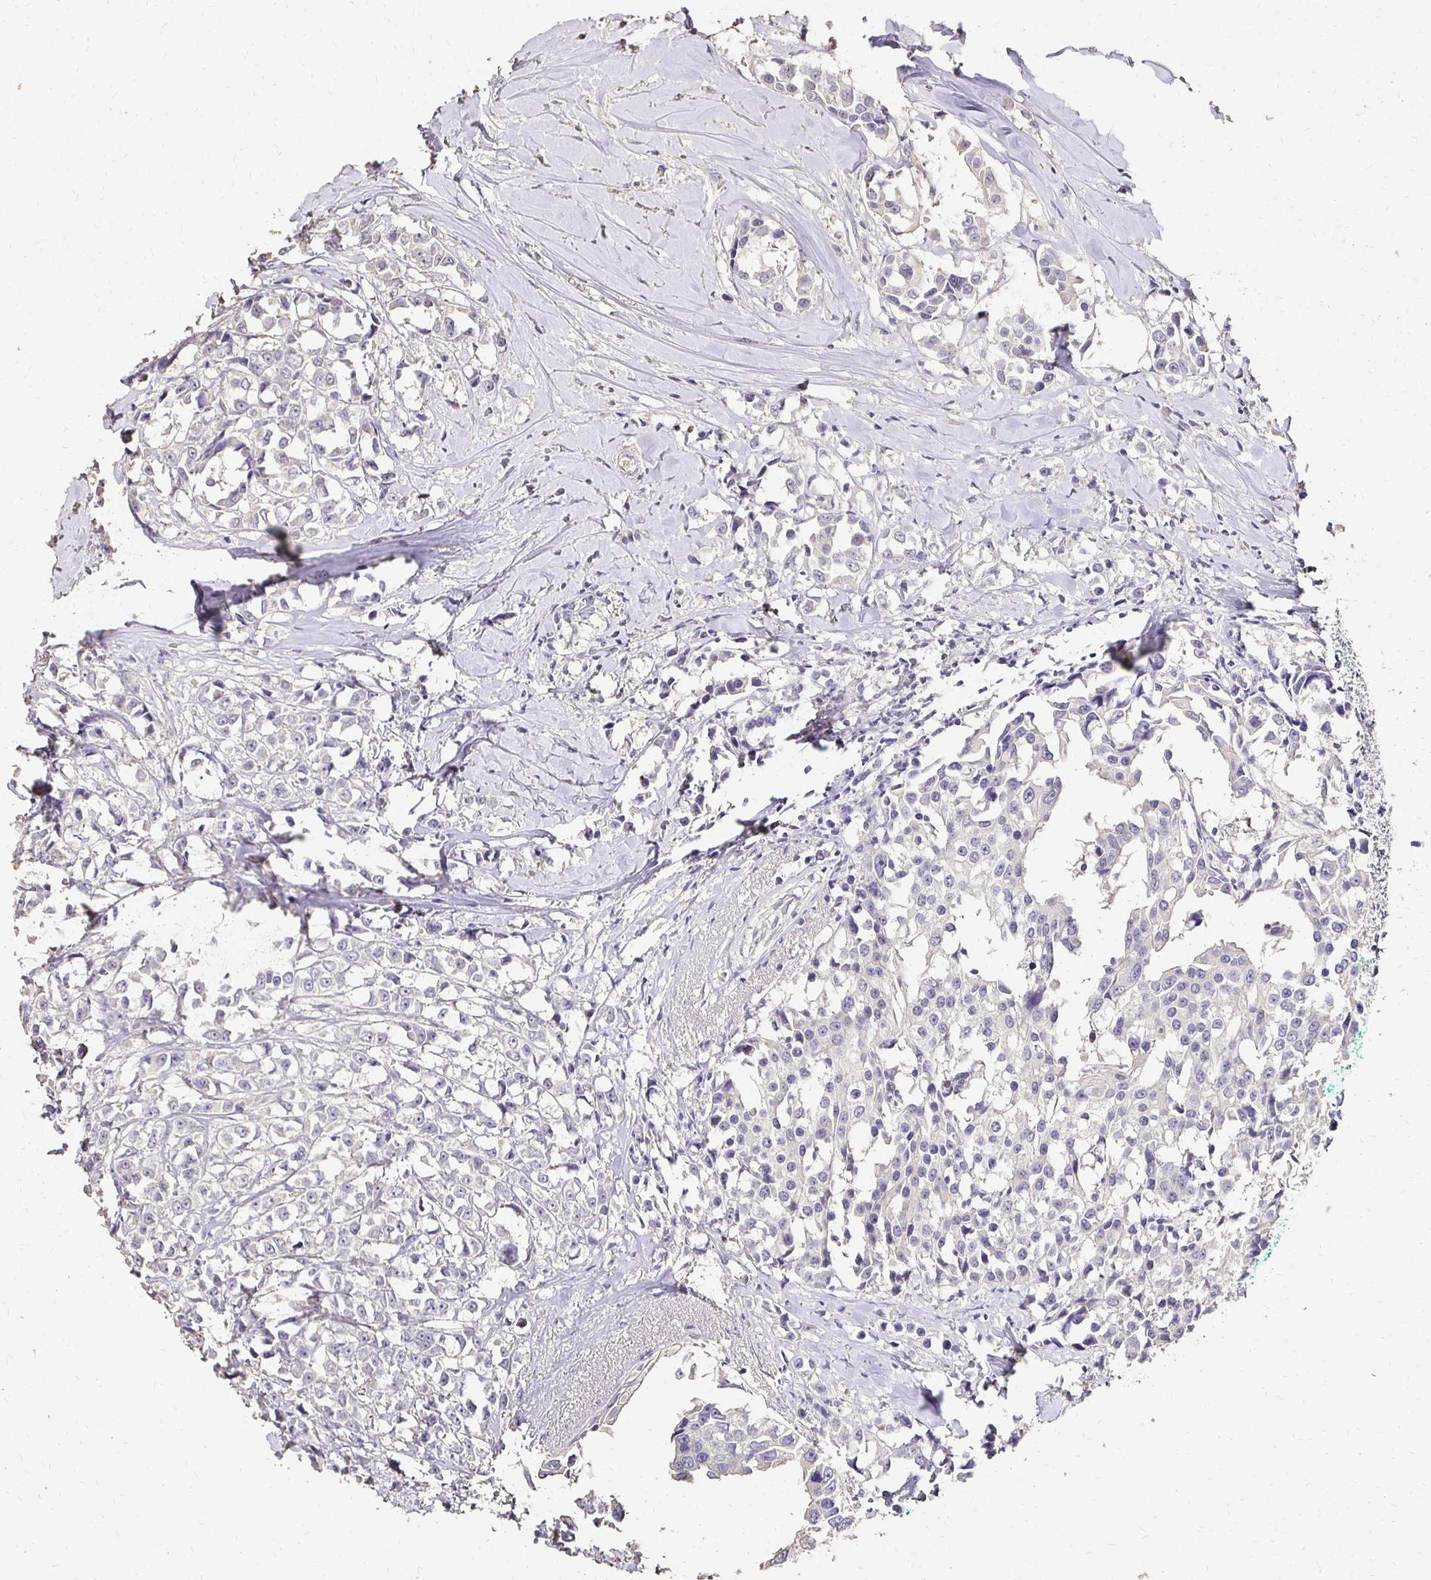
{"staining": {"intensity": "negative", "quantity": "none", "location": "none"}, "tissue": "breast cancer", "cell_type": "Tumor cells", "image_type": "cancer", "snomed": [{"axis": "morphology", "description": "Duct carcinoma"}, {"axis": "topography", "description": "Breast"}], "caption": "IHC of invasive ductal carcinoma (breast) exhibits no staining in tumor cells. Nuclei are stained in blue.", "gene": "UGT1A6", "patient": {"sex": "female", "age": 80}}